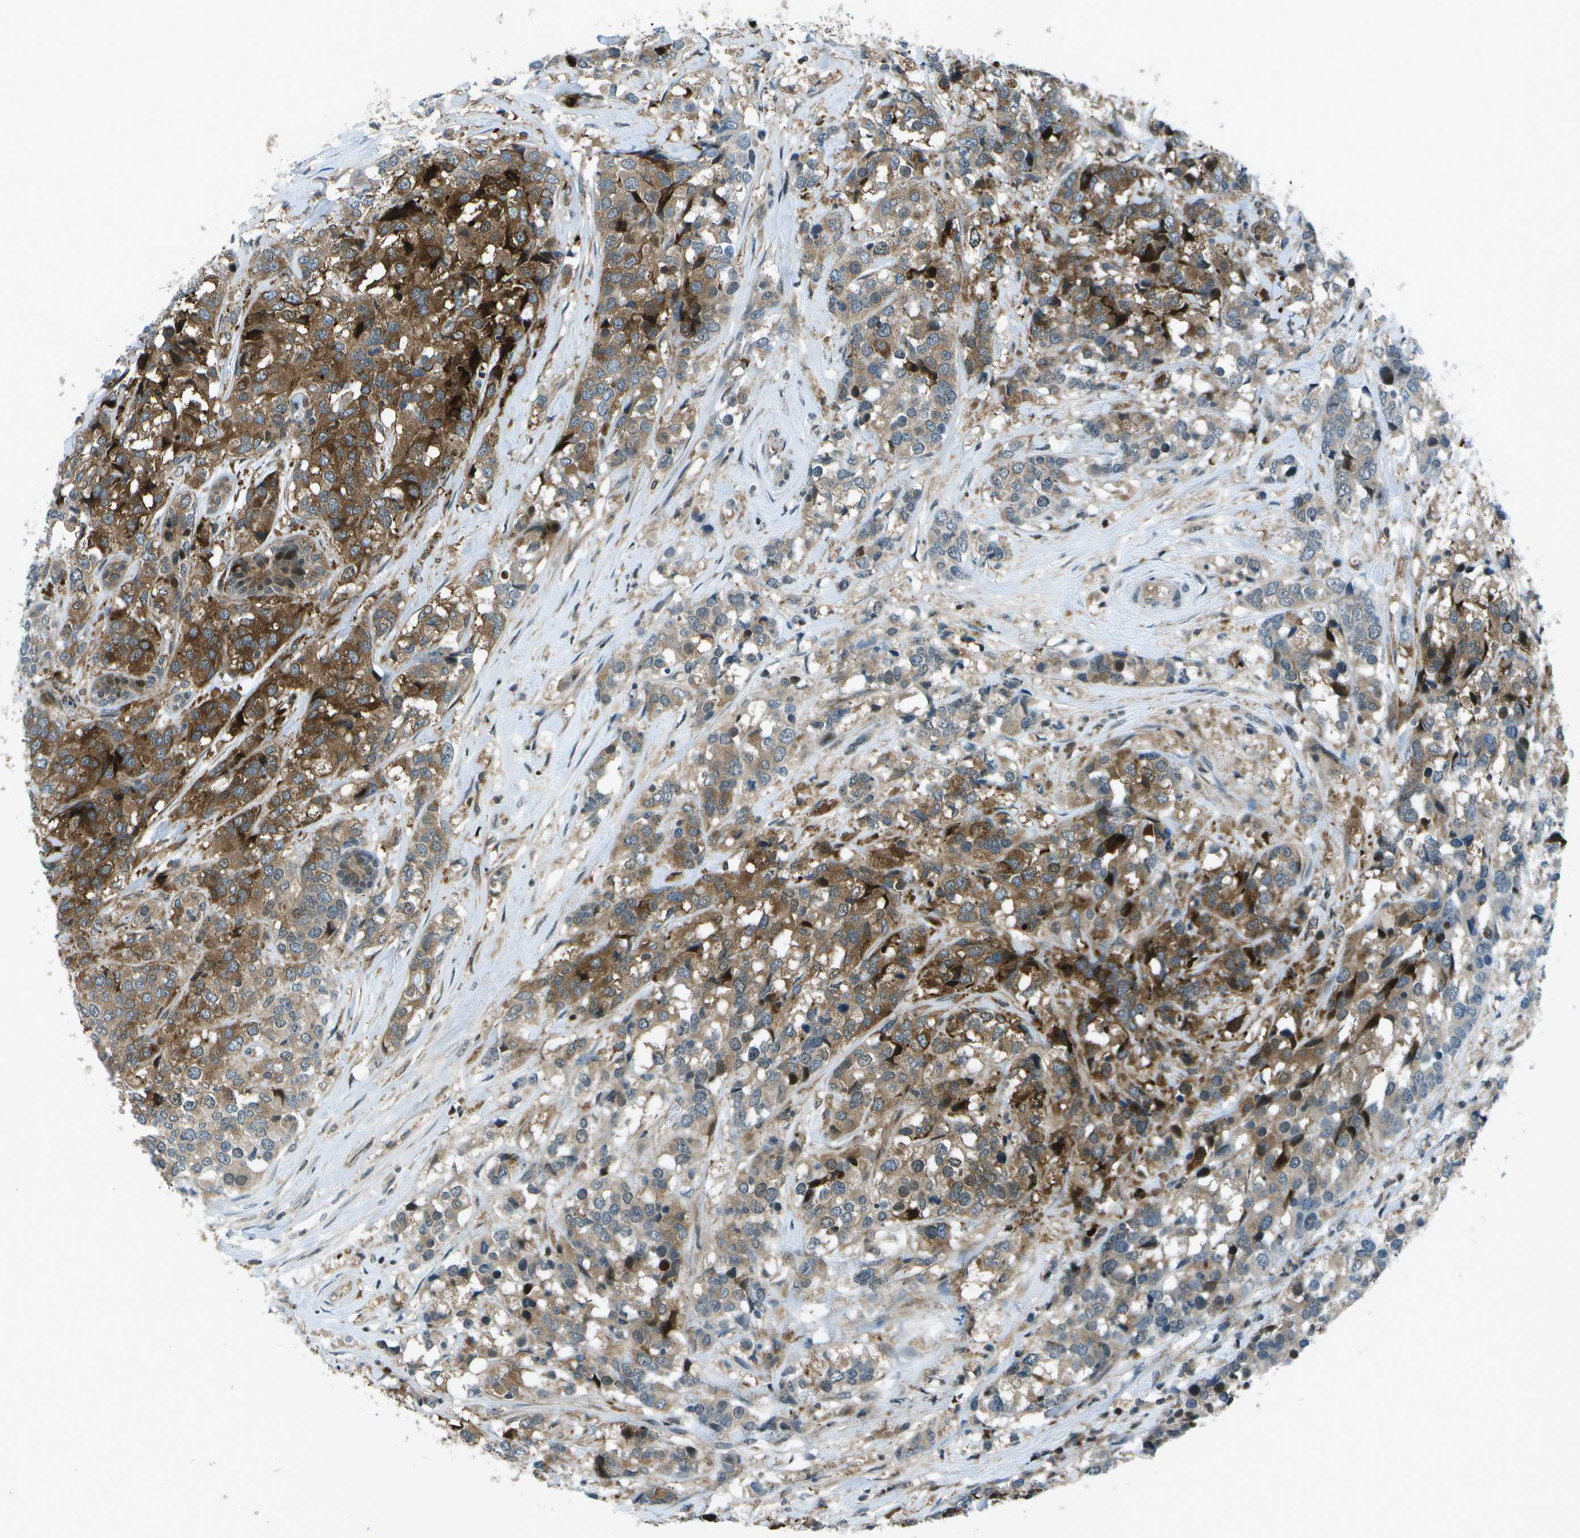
{"staining": {"intensity": "strong", "quantity": ">75%", "location": "cytoplasmic/membranous"}, "tissue": "breast cancer", "cell_type": "Tumor cells", "image_type": "cancer", "snomed": [{"axis": "morphology", "description": "Lobular carcinoma"}, {"axis": "topography", "description": "Breast"}], "caption": "Protein analysis of breast cancer (lobular carcinoma) tissue demonstrates strong cytoplasmic/membranous staining in about >75% of tumor cells.", "gene": "TMEM19", "patient": {"sex": "female", "age": 59}}